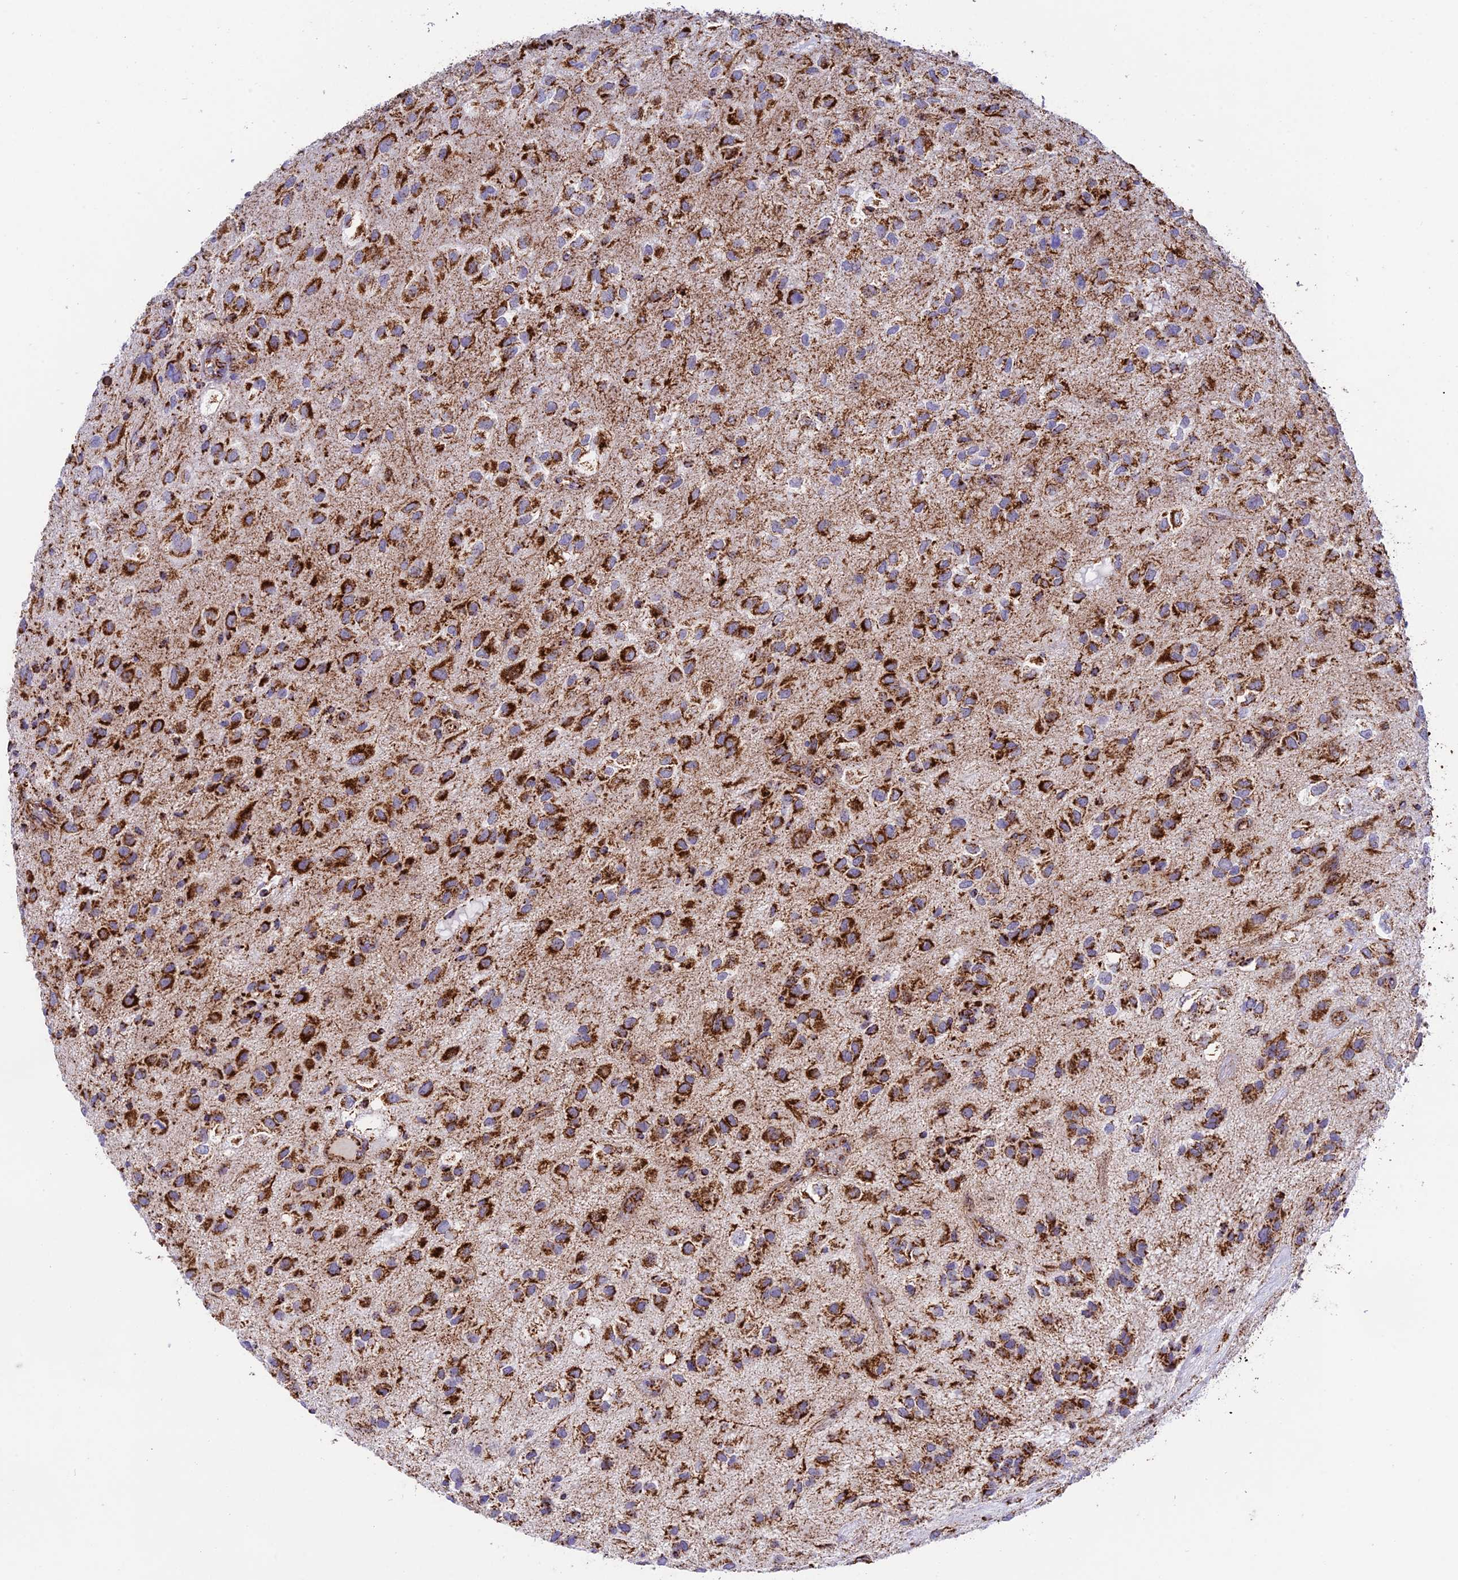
{"staining": {"intensity": "strong", "quantity": "25%-75%", "location": "cytoplasmic/membranous"}, "tissue": "glioma", "cell_type": "Tumor cells", "image_type": "cancer", "snomed": [{"axis": "morphology", "description": "Glioma, malignant, Low grade"}, {"axis": "topography", "description": "Brain"}], "caption": "The histopathology image reveals immunohistochemical staining of malignant glioma (low-grade). There is strong cytoplasmic/membranous staining is identified in approximately 25%-75% of tumor cells. The staining was performed using DAB to visualize the protein expression in brown, while the nuclei were stained in blue with hematoxylin (Magnification: 20x).", "gene": "CHCHD3", "patient": {"sex": "male", "age": 66}}